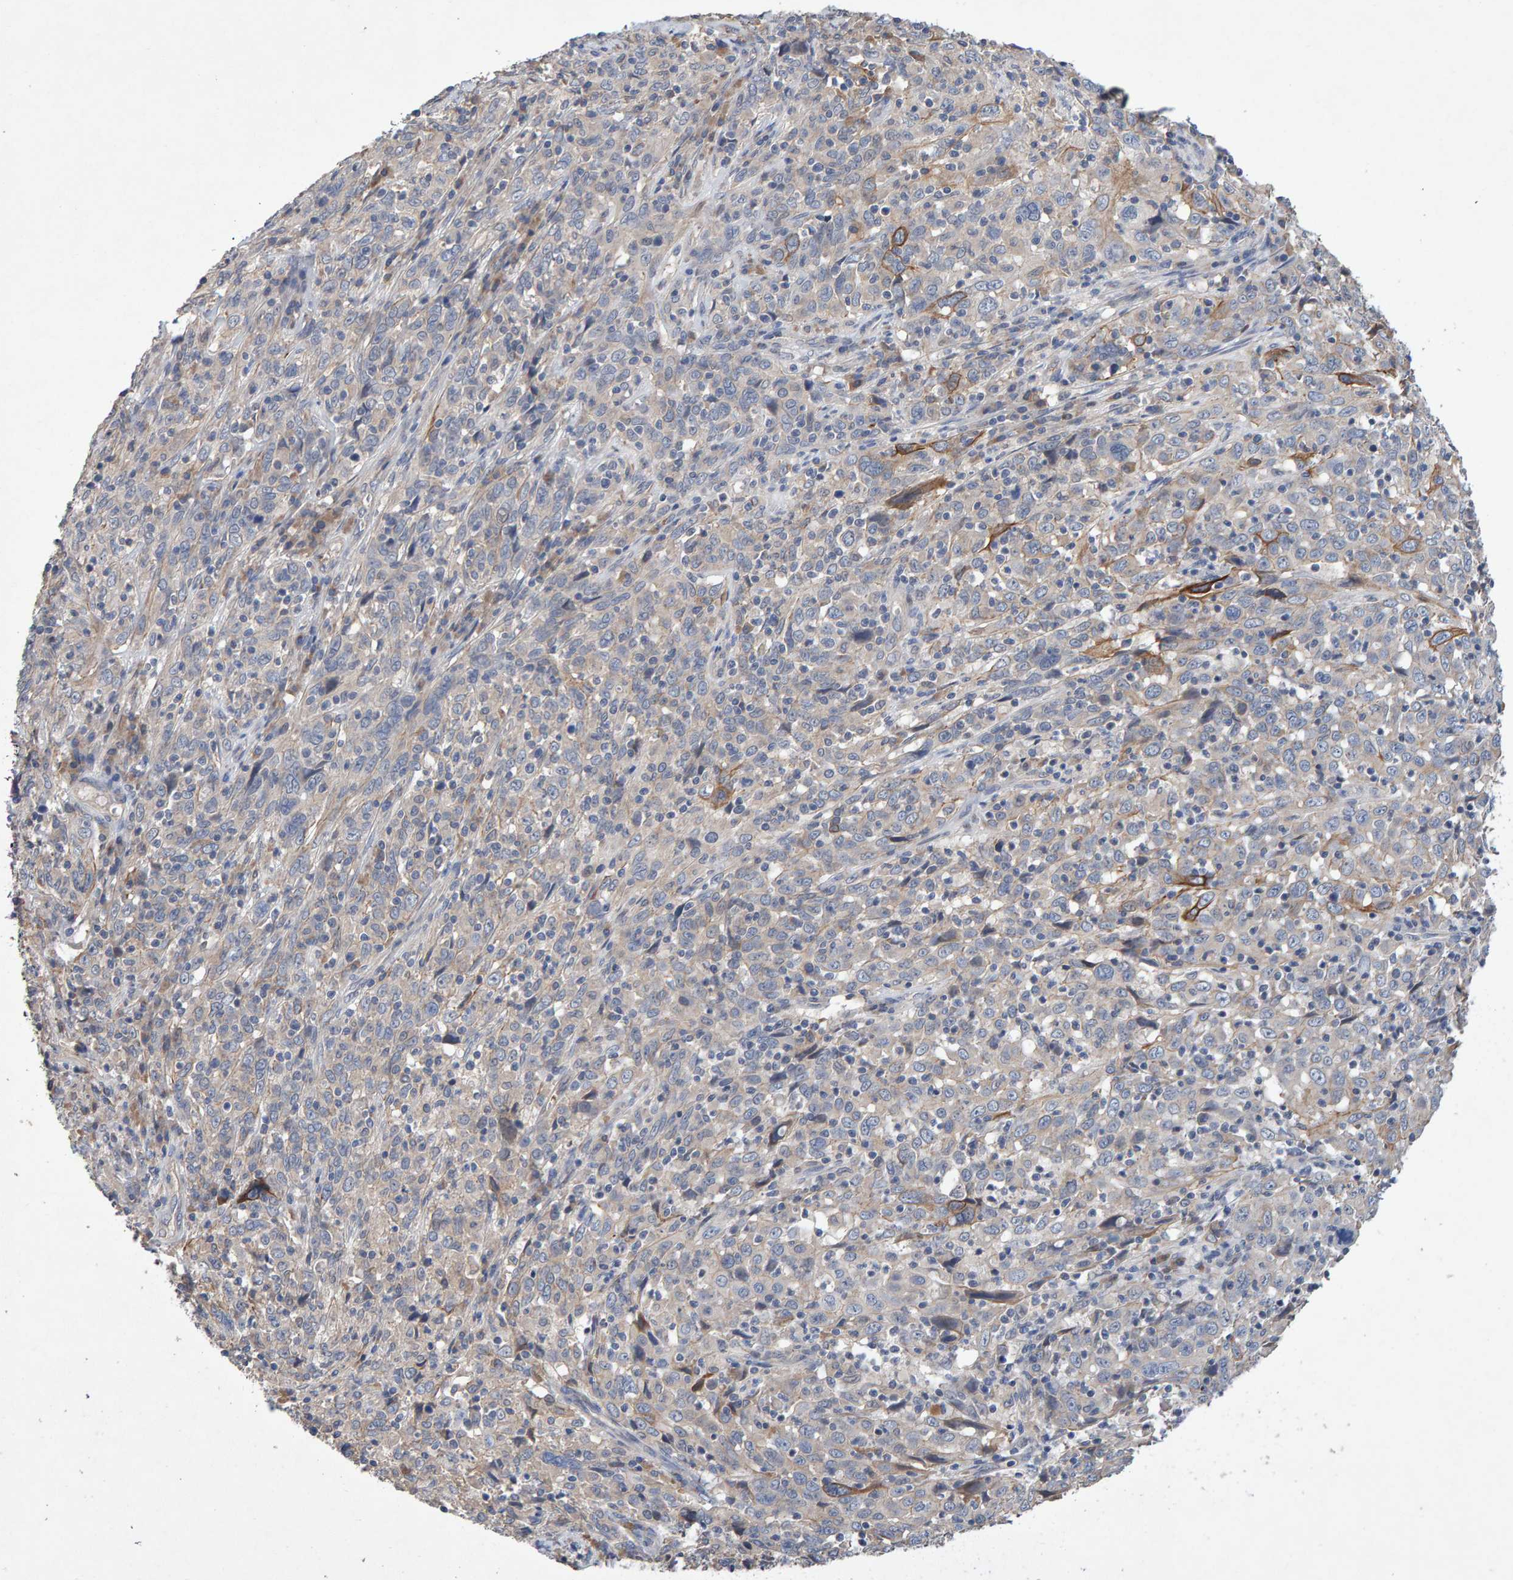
{"staining": {"intensity": "moderate", "quantity": "<25%", "location": "cytoplasmic/membranous"}, "tissue": "cervical cancer", "cell_type": "Tumor cells", "image_type": "cancer", "snomed": [{"axis": "morphology", "description": "Squamous cell carcinoma, NOS"}, {"axis": "topography", "description": "Cervix"}], "caption": "Protein staining of squamous cell carcinoma (cervical) tissue shows moderate cytoplasmic/membranous expression in approximately <25% of tumor cells.", "gene": "EFR3A", "patient": {"sex": "female", "age": 46}}